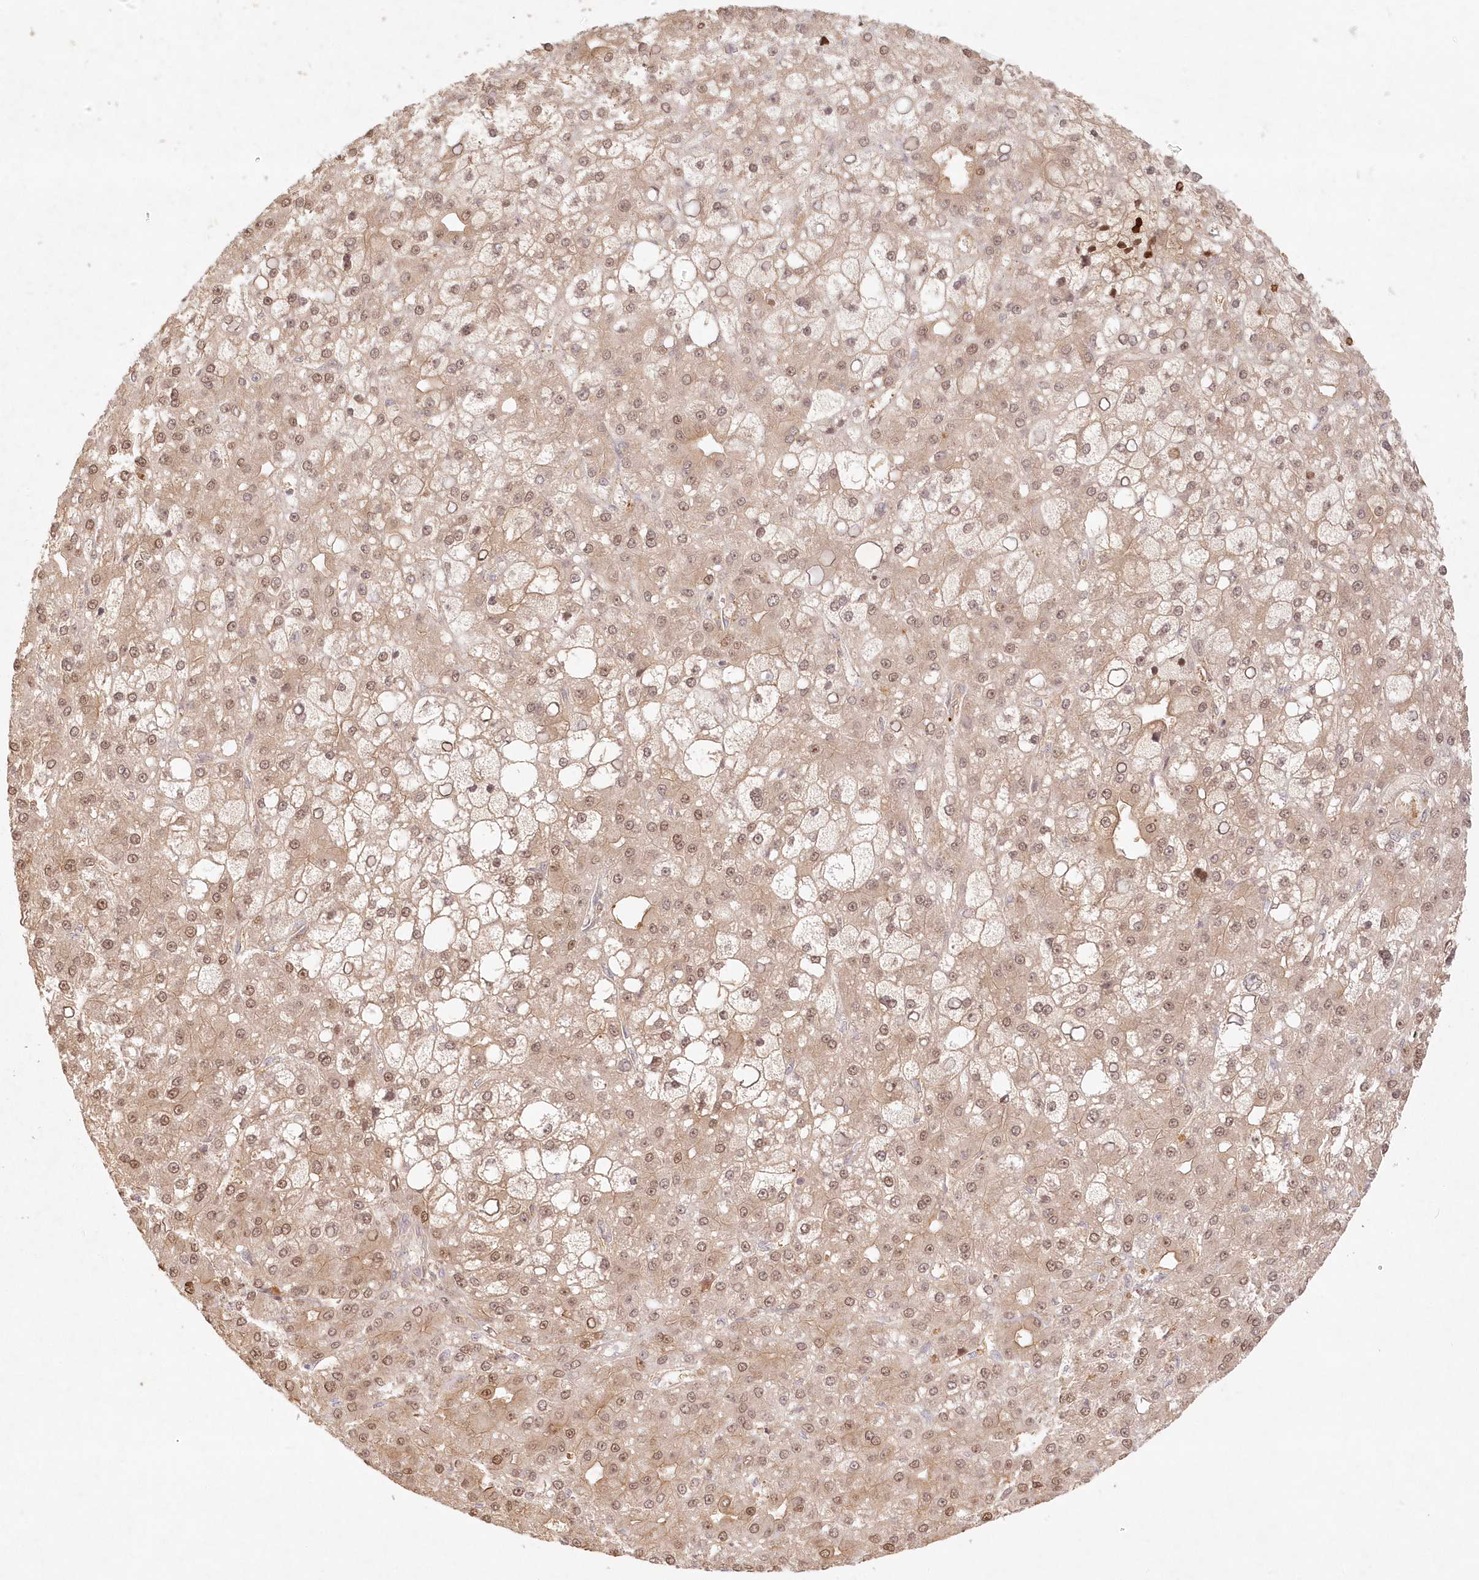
{"staining": {"intensity": "weak", "quantity": ">75%", "location": "cytoplasmic/membranous,nuclear"}, "tissue": "liver cancer", "cell_type": "Tumor cells", "image_type": "cancer", "snomed": [{"axis": "morphology", "description": "Carcinoma, Hepatocellular, NOS"}, {"axis": "topography", "description": "Liver"}], "caption": "IHC (DAB) staining of human liver hepatocellular carcinoma displays weak cytoplasmic/membranous and nuclear protein positivity in approximately >75% of tumor cells. (Stains: DAB in brown, nuclei in blue, Microscopy: brightfield microscopy at high magnification).", "gene": "KIAA0232", "patient": {"sex": "male", "age": 67}}